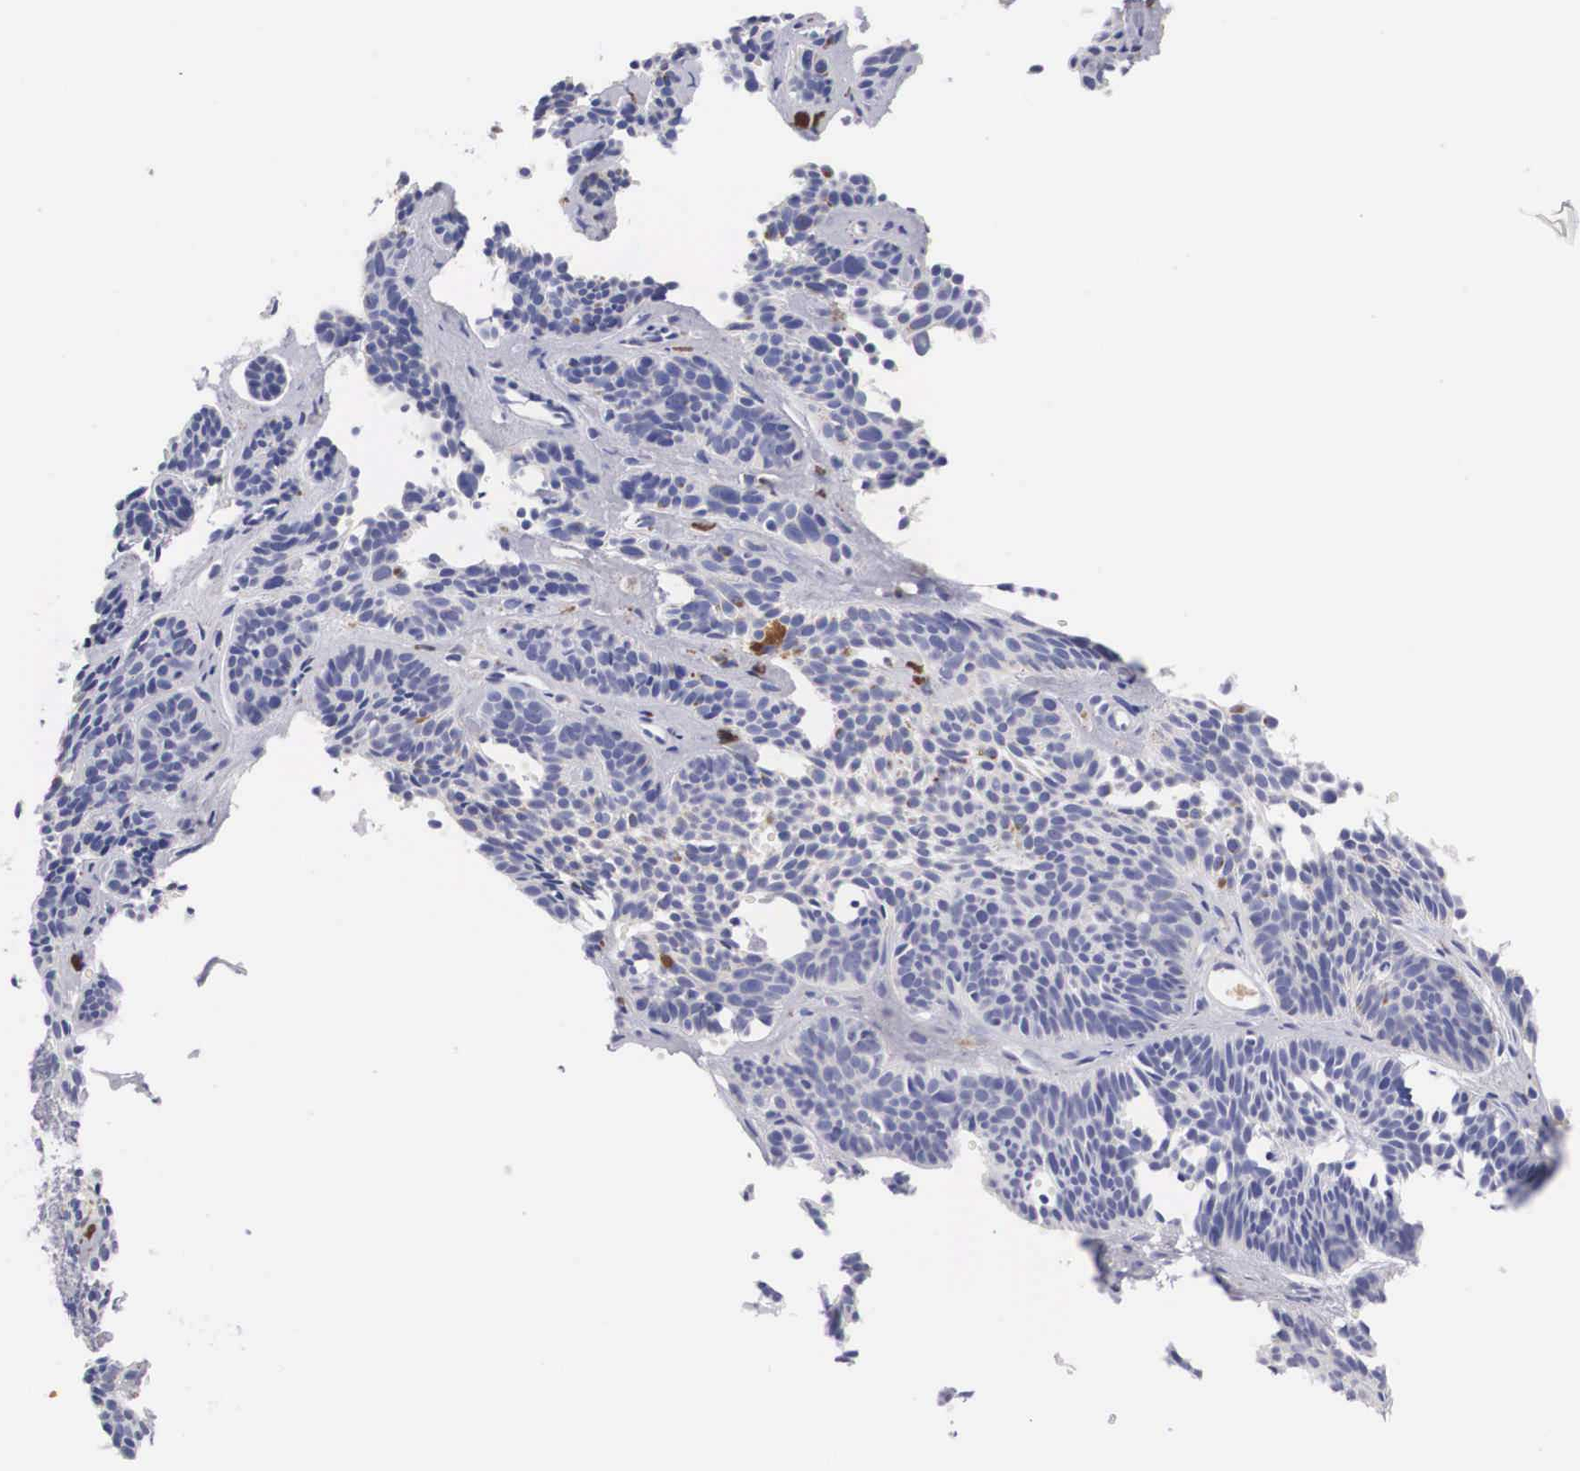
{"staining": {"intensity": "negative", "quantity": "none", "location": "none"}, "tissue": "skin cancer", "cell_type": "Tumor cells", "image_type": "cancer", "snomed": [{"axis": "morphology", "description": "Basal cell carcinoma"}, {"axis": "topography", "description": "Skin"}], "caption": "This is a micrograph of immunohistochemistry staining of skin cancer, which shows no staining in tumor cells.", "gene": "ABHD4", "patient": {"sex": "female", "age": 62}}